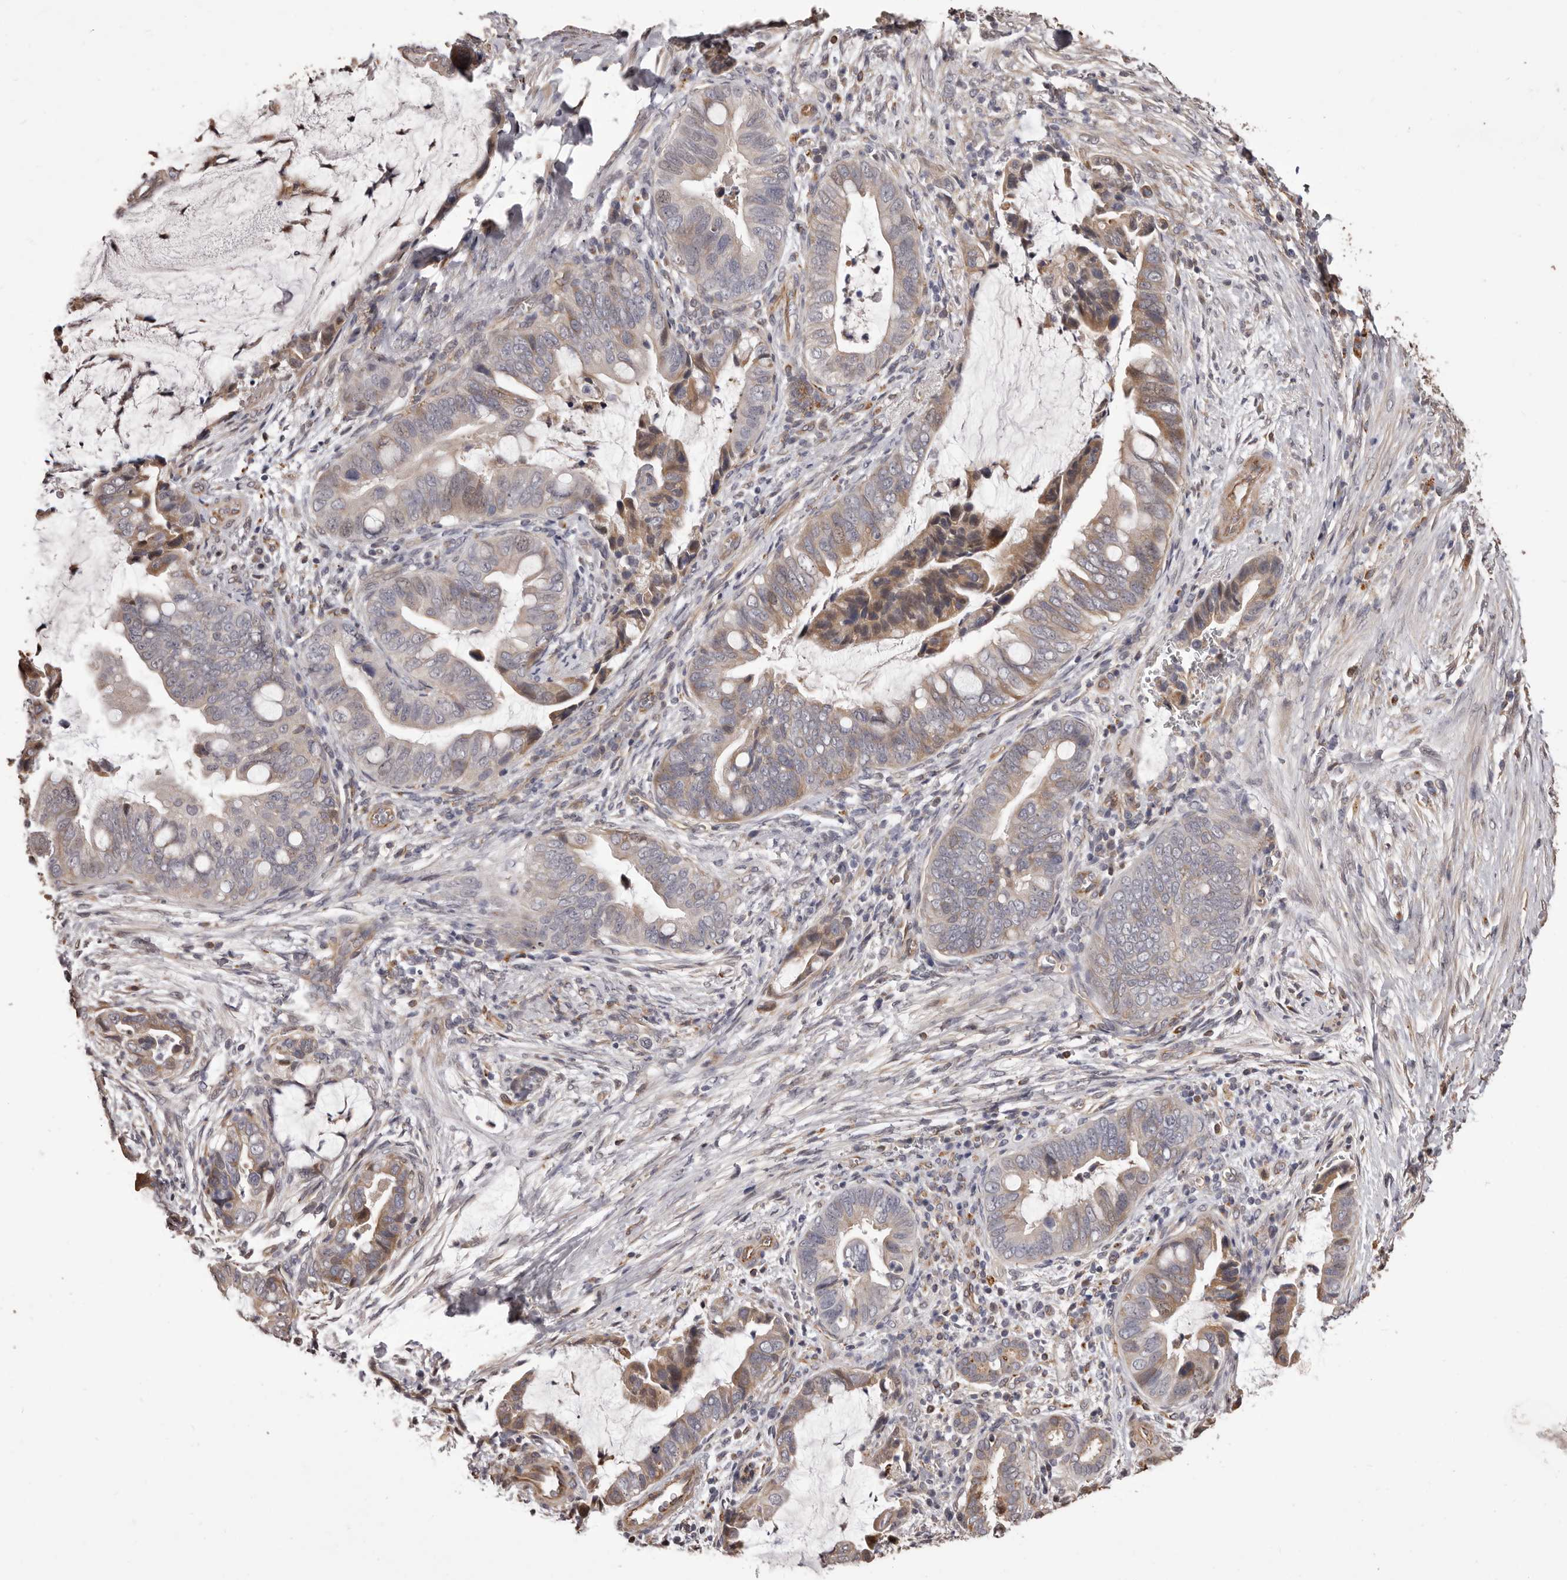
{"staining": {"intensity": "weak", "quantity": "25%-75%", "location": "cytoplasmic/membranous"}, "tissue": "pancreatic cancer", "cell_type": "Tumor cells", "image_type": "cancer", "snomed": [{"axis": "morphology", "description": "Adenocarcinoma, NOS"}, {"axis": "topography", "description": "Pancreas"}], "caption": "Pancreatic cancer tissue demonstrates weak cytoplasmic/membranous staining in about 25%-75% of tumor cells, visualized by immunohistochemistry.", "gene": "ALPK1", "patient": {"sex": "male", "age": 75}}